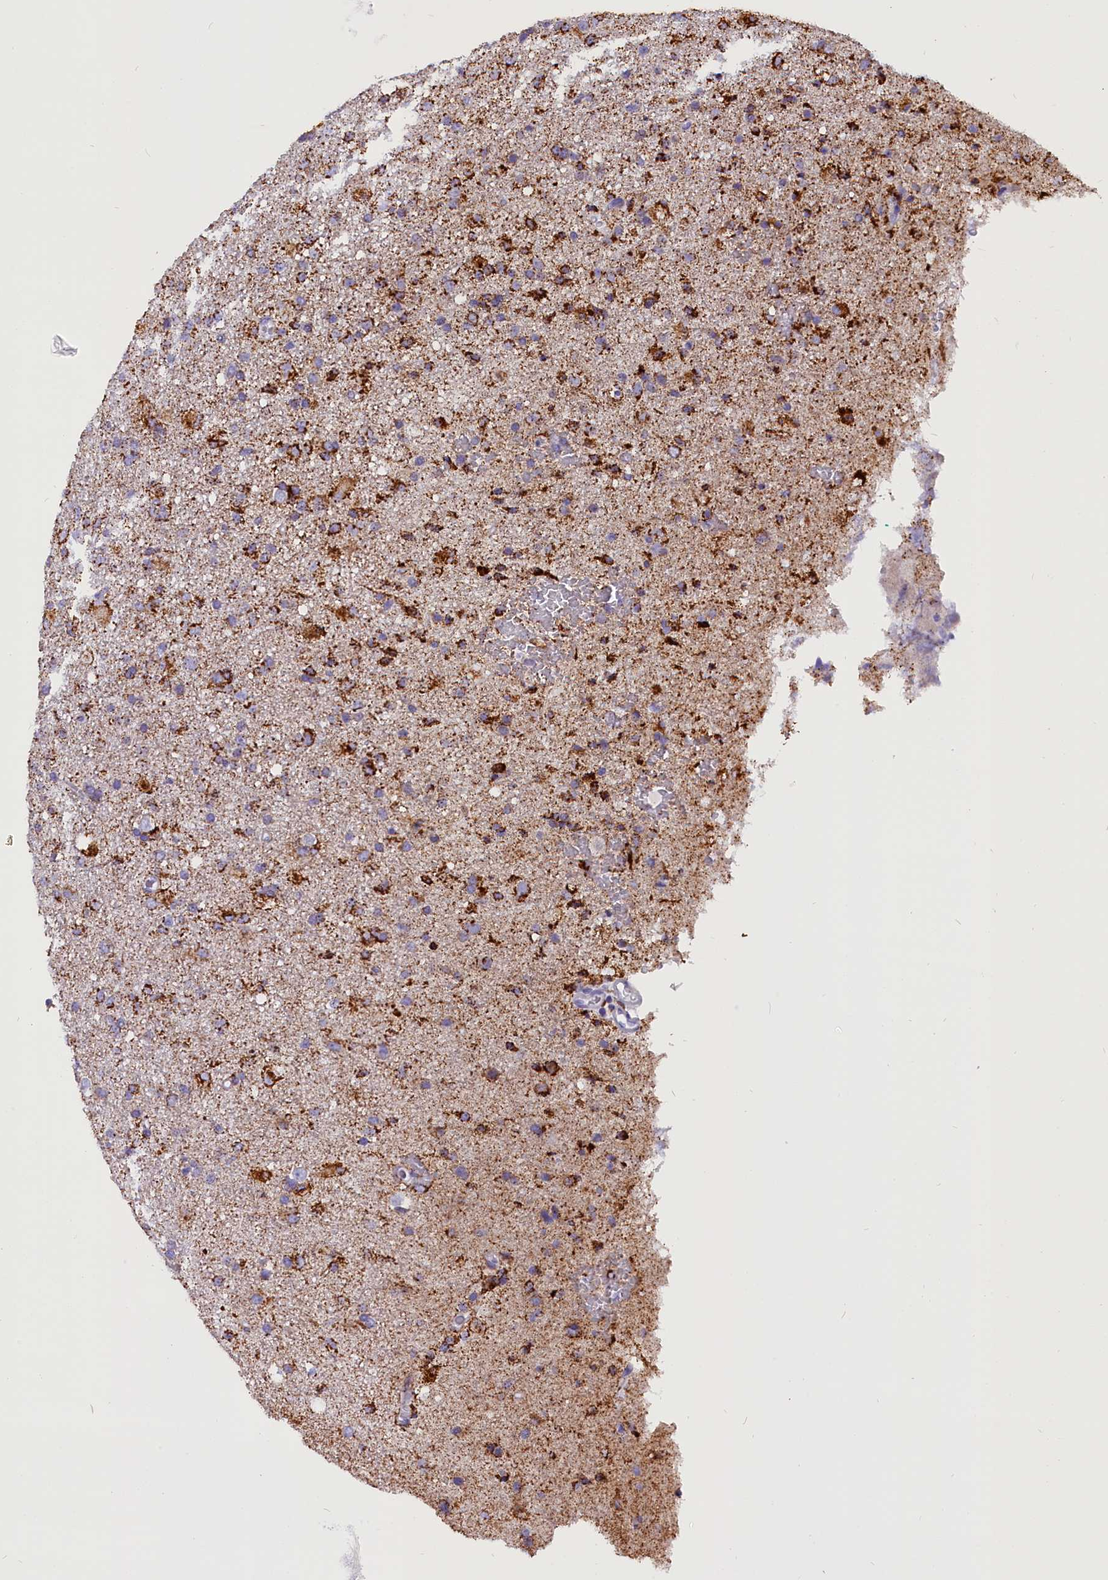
{"staining": {"intensity": "moderate", "quantity": ">75%", "location": "cytoplasmic/membranous"}, "tissue": "glioma", "cell_type": "Tumor cells", "image_type": "cancer", "snomed": [{"axis": "morphology", "description": "Glioma, malignant, Low grade"}, {"axis": "topography", "description": "Brain"}], "caption": "Glioma stained for a protein reveals moderate cytoplasmic/membranous positivity in tumor cells.", "gene": "ABAT", "patient": {"sex": "male", "age": 65}}